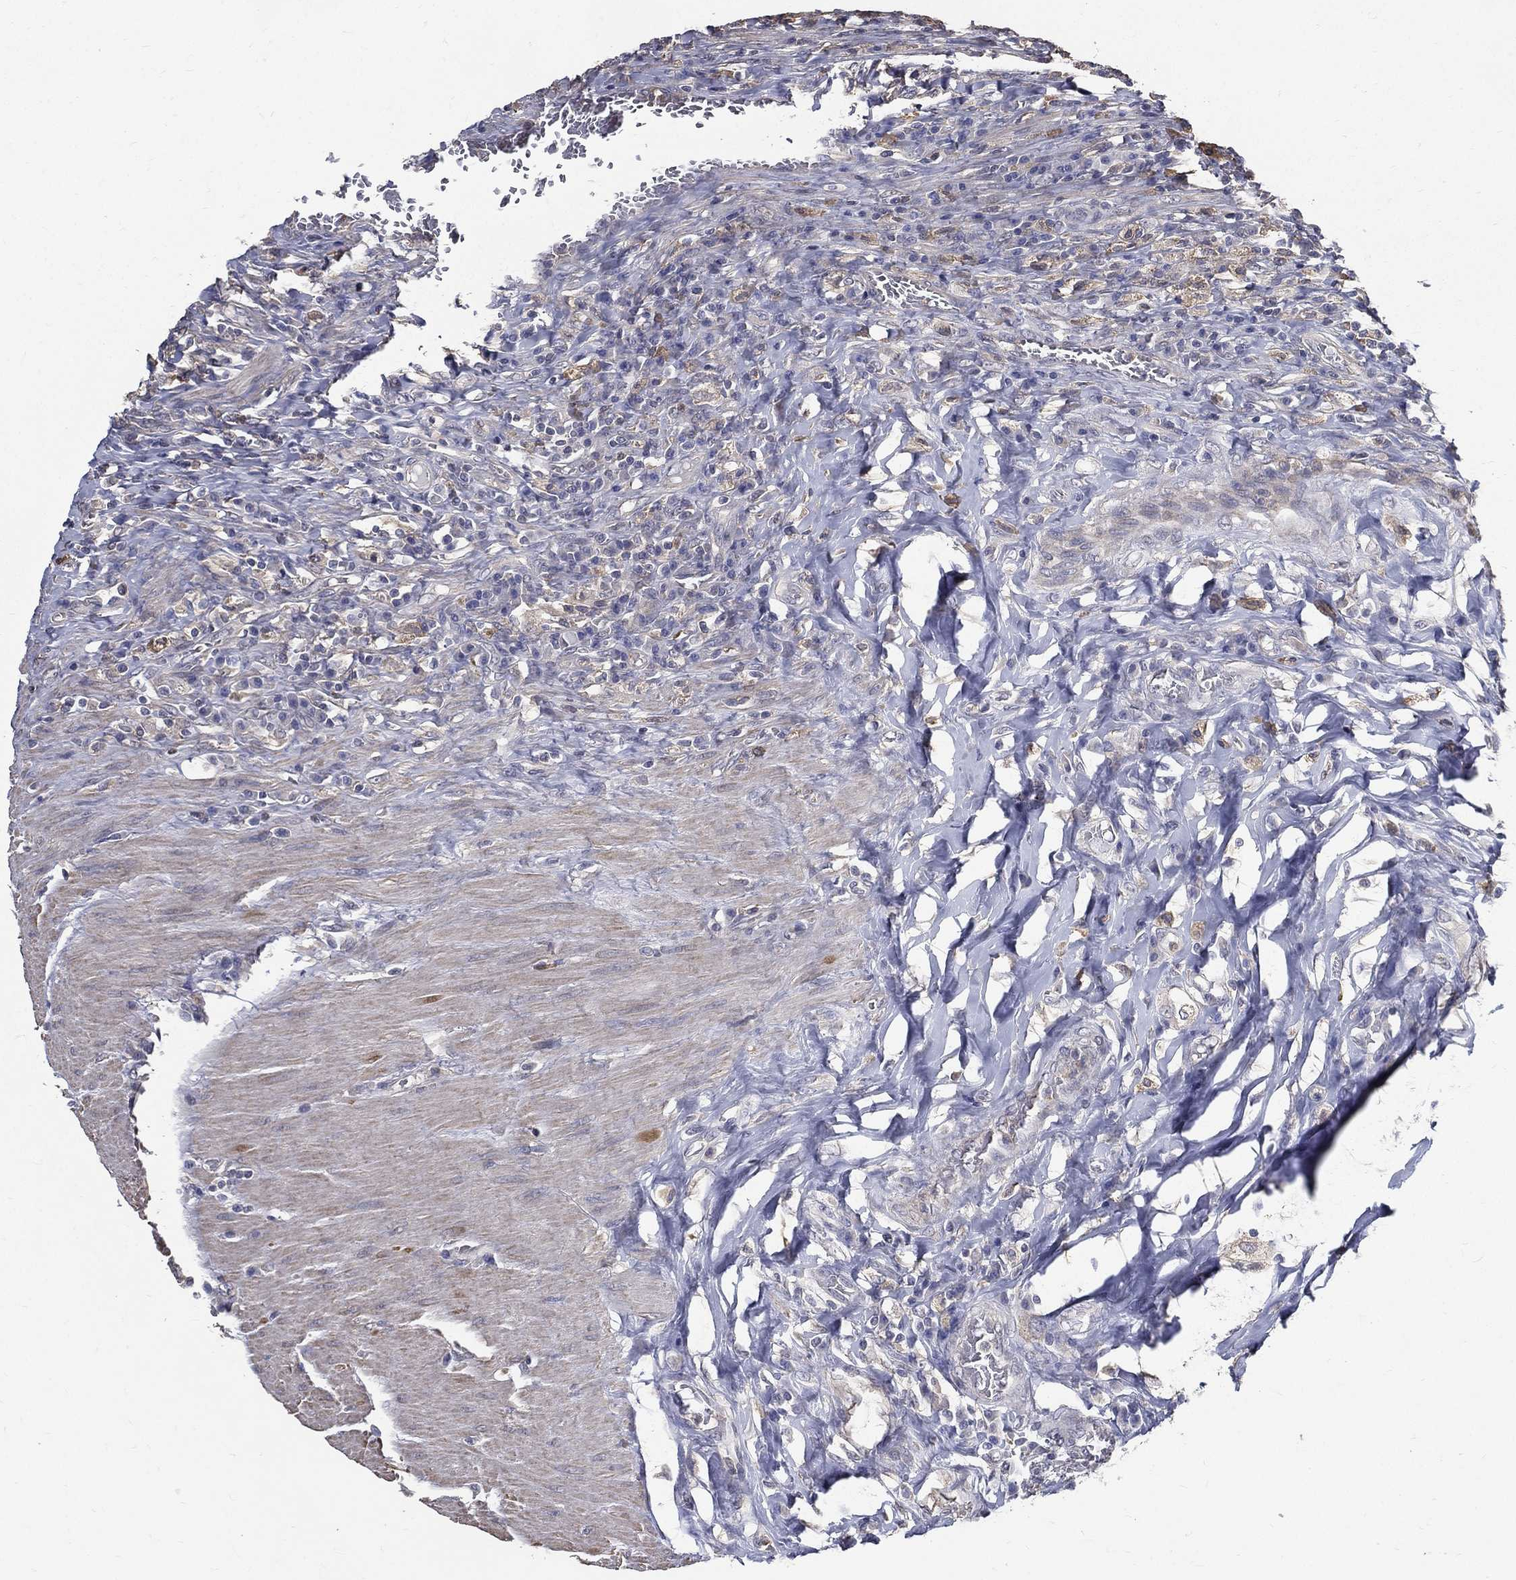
{"staining": {"intensity": "negative", "quantity": "none", "location": "none"}, "tissue": "colorectal cancer", "cell_type": "Tumor cells", "image_type": "cancer", "snomed": [{"axis": "morphology", "description": "Adenocarcinoma, NOS"}, {"axis": "topography", "description": "Colon"}], "caption": "A high-resolution histopathology image shows immunohistochemistry (IHC) staining of colorectal cancer, which exhibits no significant positivity in tumor cells. Nuclei are stained in blue.", "gene": "SERPINB2", "patient": {"sex": "female", "age": 86}}